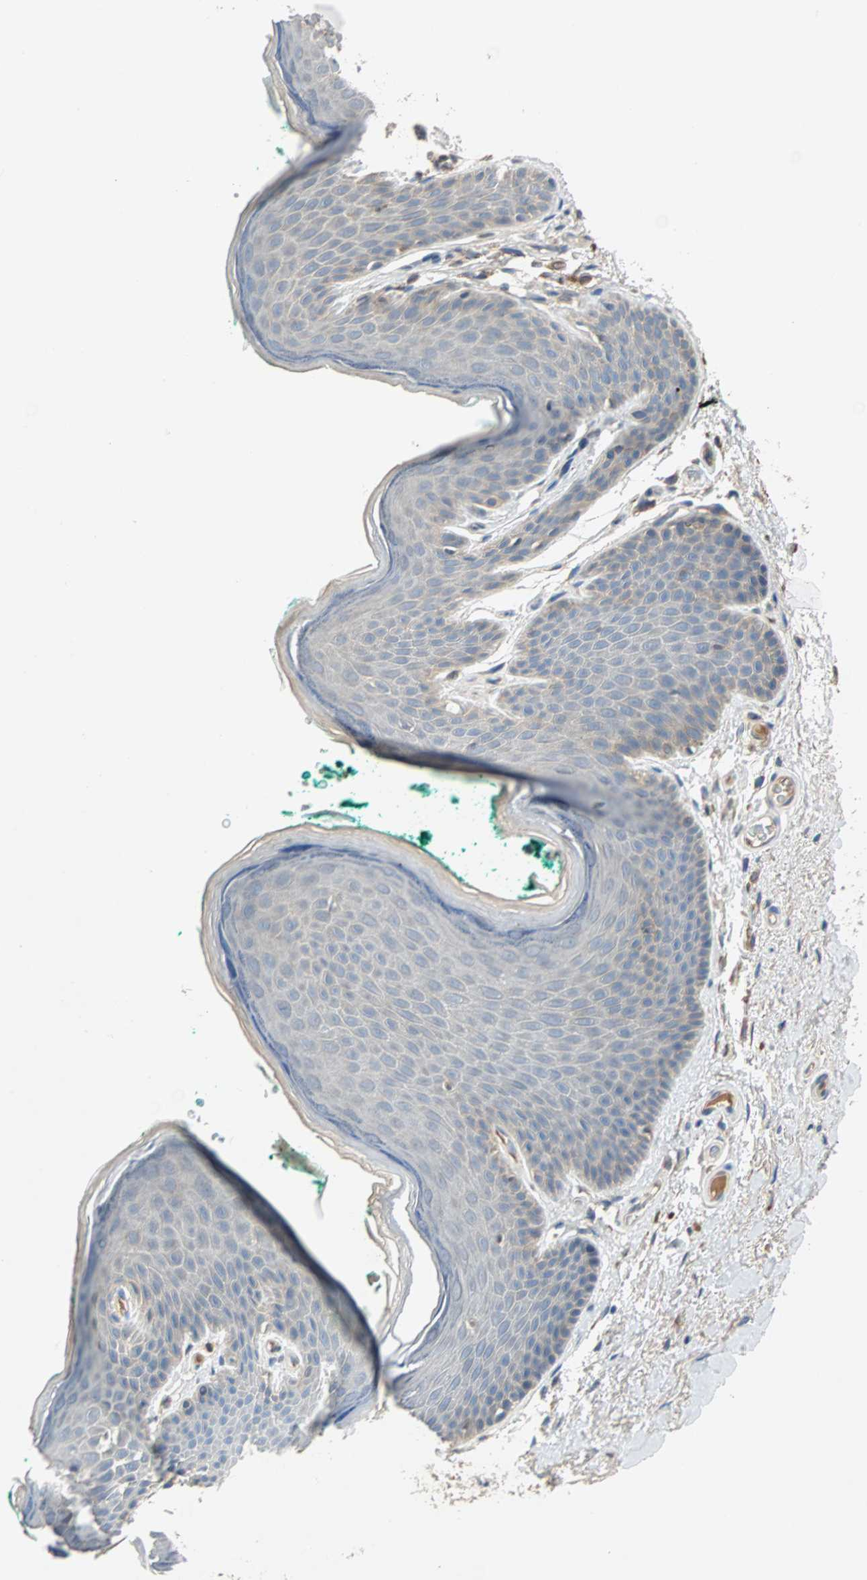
{"staining": {"intensity": "negative", "quantity": "none", "location": "none"}, "tissue": "skin", "cell_type": "Epidermal cells", "image_type": "normal", "snomed": [{"axis": "morphology", "description": "Normal tissue, NOS"}, {"axis": "topography", "description": "Anal"}], "caption": "High power microscopy image of an immunohistochemistry (IHC) micrograph of normal skin, revealing no significant positivity in epidermal cells.", "gene": "MAP4K1", "patient": {"sex": "male", "age": 74}}